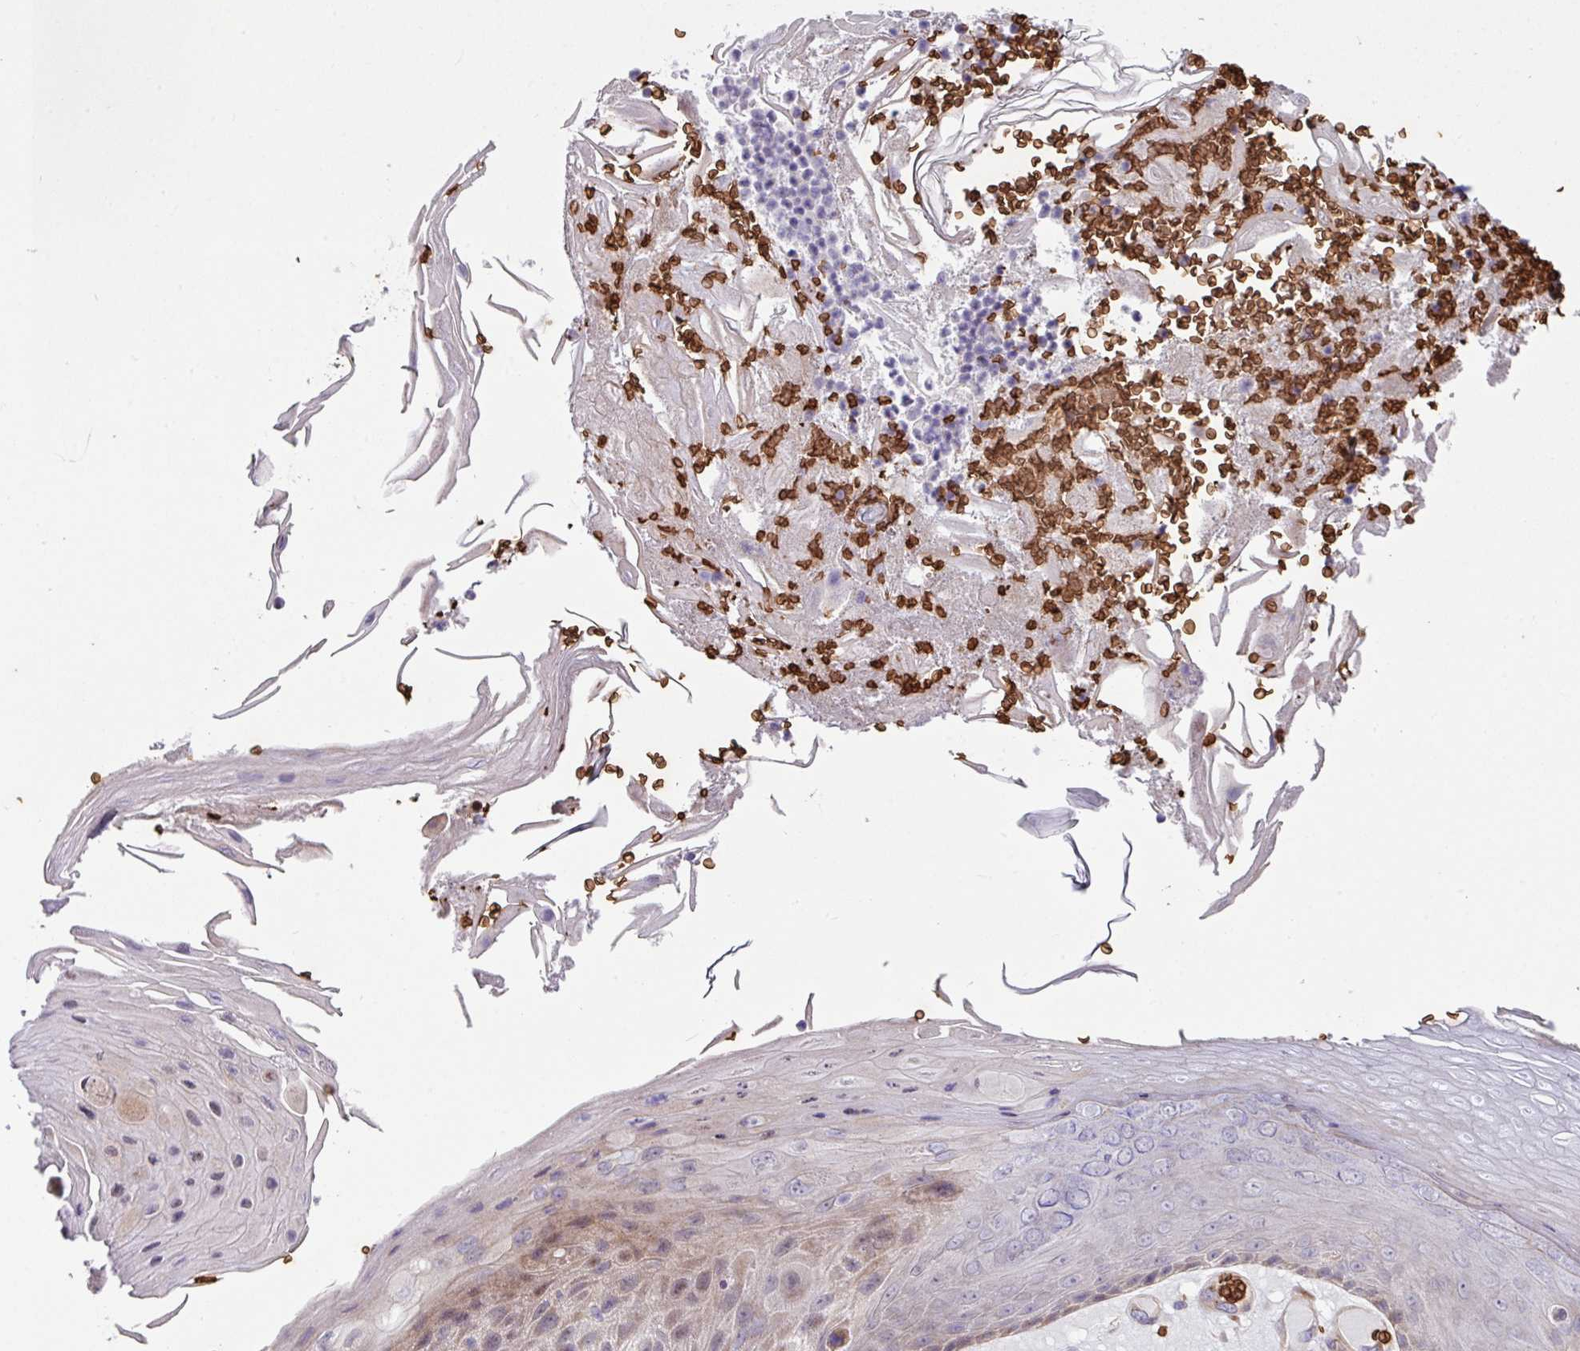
{"staining": {"intensity": "weak", "quantity": "<25%", "location": "cytoplasmic/membranous"}, "tissue": "skin cancer", "cell_type": "Tumor cells", "image_type": "cancer", "snomed": [{"axis": "morphology", "description": "Squamous cell carcinoma, NOS"}, {"axis": "topography", "description": "Skin"}], "caption": "Immunohistochemistry (IHC) of human squamous cell carcinoma (skin) demonstrates no expression in tumor cells.", "gene": "RAD21L1", "patient": {"sex": "female", "age": 88}}